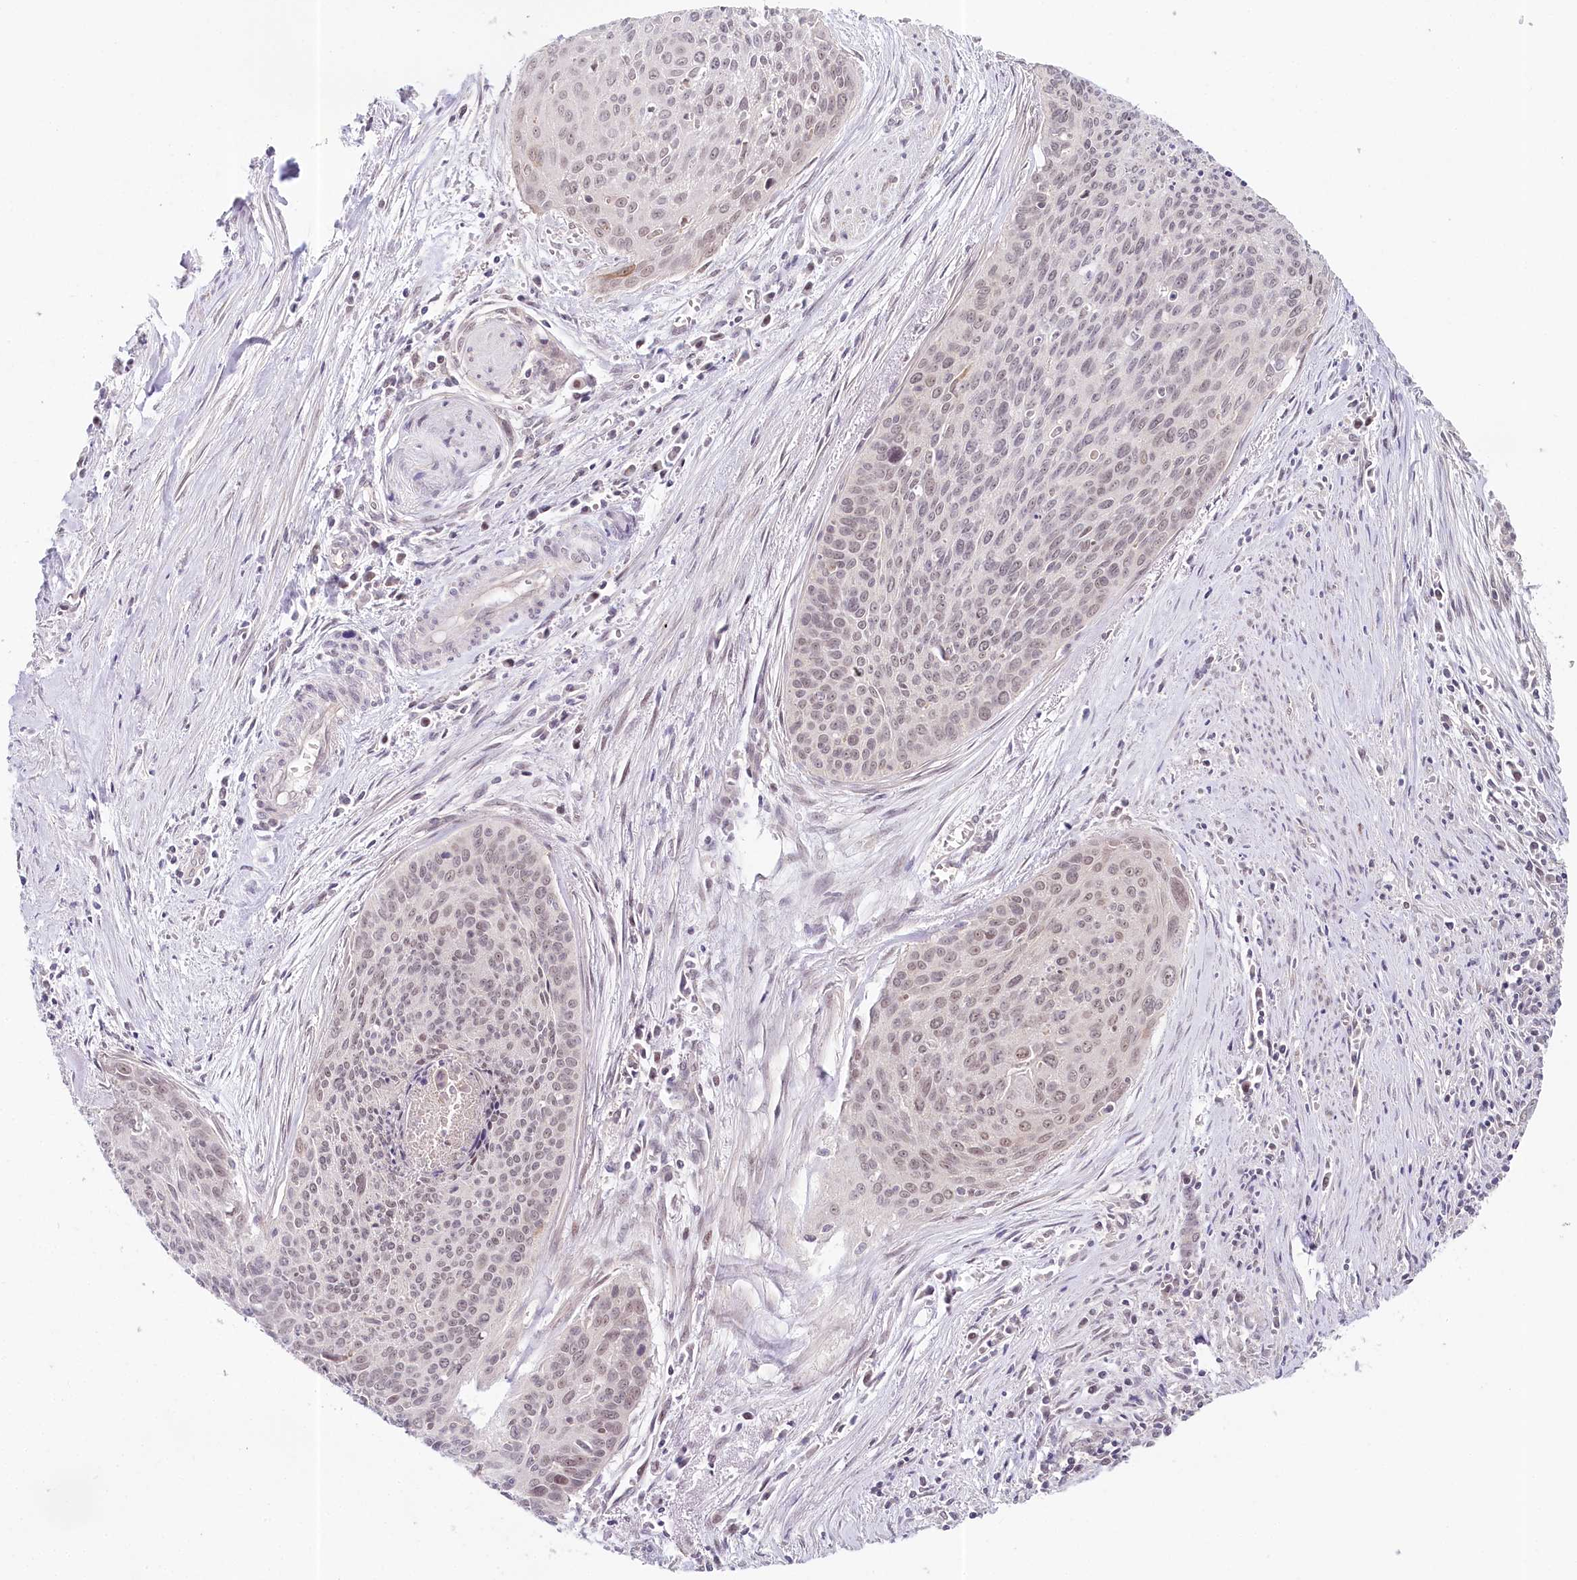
{"staining": {"intensity": "weak", "quantity": "25%-75%", "location": "nuclear"}, "tissue": "cervical cancer", "cell_type": "Tumor cells", "image_type": "cancer", "snomed": [{"axis": "morphology", "description": "Squamous cell carcinoma, NOS"}, {"axis": "topography", "description": "Cervix"}], "caption": "Protein staining of cervical cancer (squamous cell carcinoma) tissue reveals weak nuclear staining in about 25%-75% of tumor cells.", "gene": "AMTN", "patient": {"sex": "female", "age": 55}}